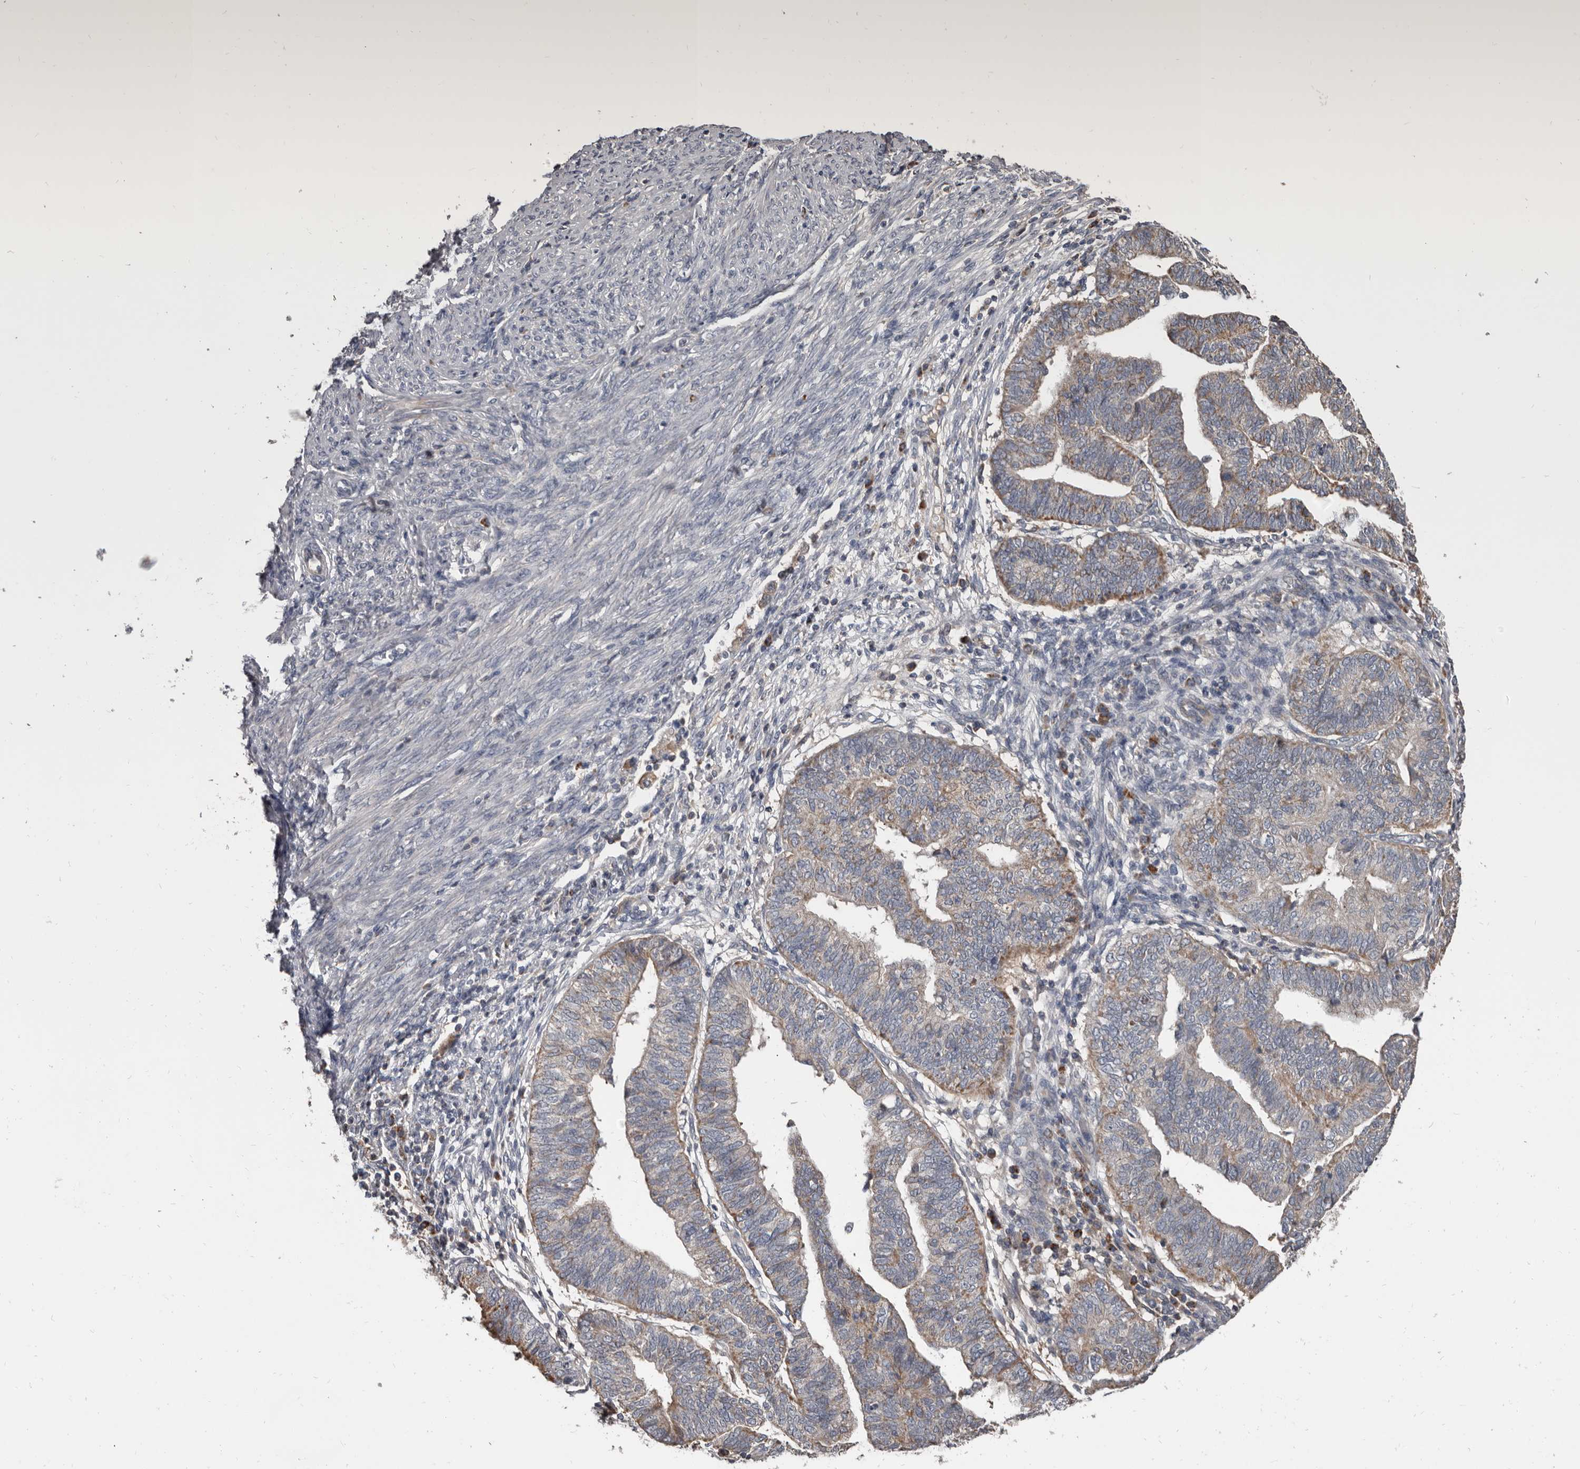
{"staining": {"intensity": "weak", "quantity": "25%-75%", "location": "cytoplasmic/membranous"}, "tissue": "endometrial cancer", "cell_type": "Tumor cells", "image_type": "cancer", "snomed": [{"axis": "morphology", "description": "Adenocarcinoma, NOS"}, {"axis": "topography", "description": "Uterus"}], "caption": "Endometrial adenocarcinoma was stained to show a protein in brown. There is low levels of weak cytoplasmic/membranous expression in approximately 25%-75% of tumor cells. The staining is performed using DAB (3,3'-diaminobenzidine) brown chromogen to label protein expression. The nuclei are counter-stained blue using hematoxylin.", "gene": "ALDH5A1", "patient": {"sex": "female", "age": 77}}